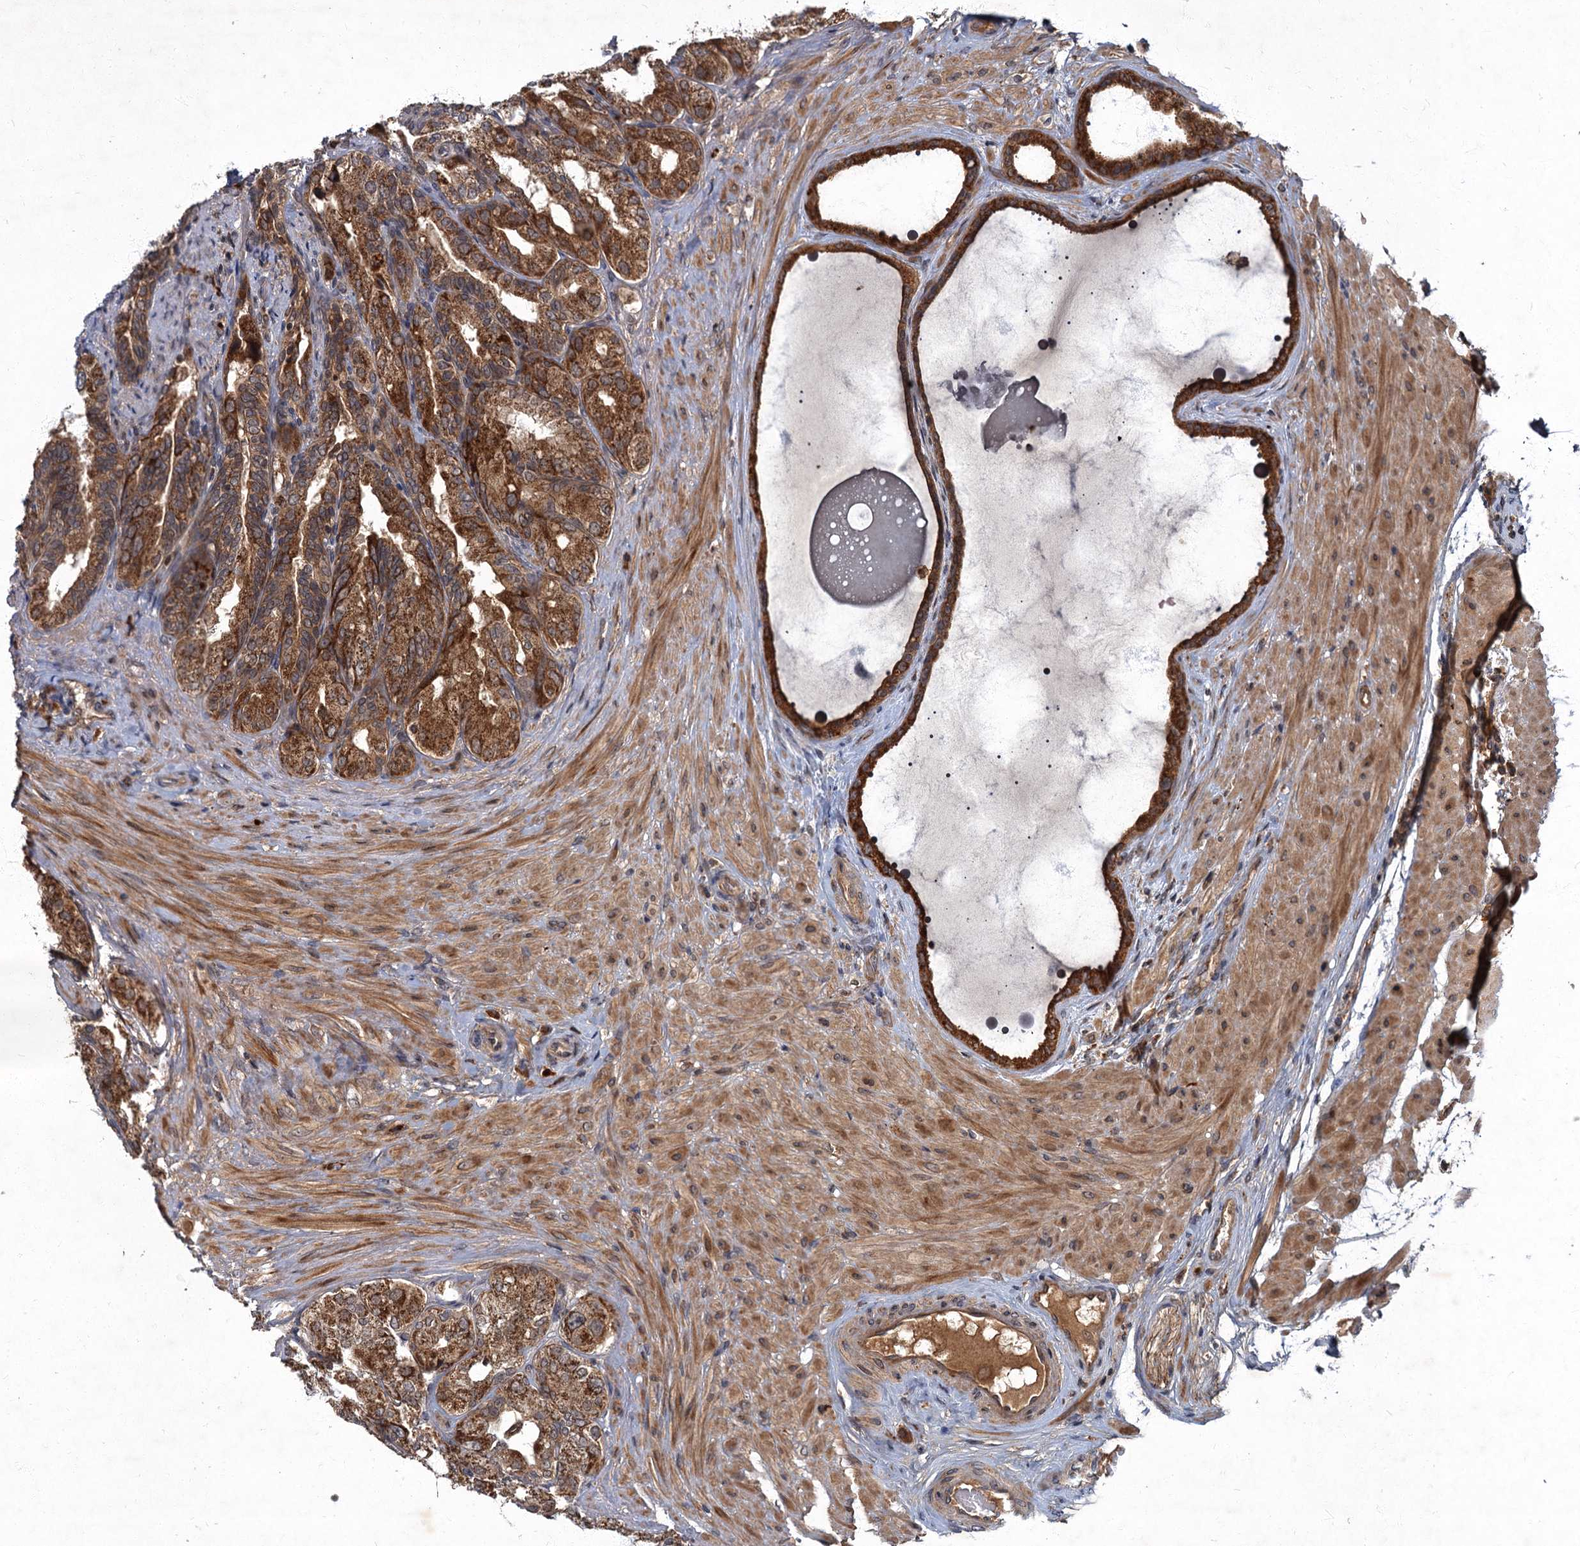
{"staining": {"intensity": "strong", "quantity": ">75%", "location": "cytoplasmic/membranous"}, "tissue": "seminal vesicle", "cell_type": "Glandular cells", "image_type": "normal", "snomed": [{"axis": "morphology", "description": "Normal tissue, NOS"}, {"axis": "topography", "description": "Seminal veicle"}, {"axis": "topography", "description": "Peripheral nerve tissue"}], "caption": "High-power microscopy captured an immunohistochemistry histopathology image of benign seminal vesicle, revealing strong cytoplasmic/membranous expression in about >75% of glandular cells. (DAB (3,3'-diaminobenzidine) IHC with brightfield microscopy, high magnification).", "gene": "SLC11A2", "patient": {"sex": "male", "age": 63}}